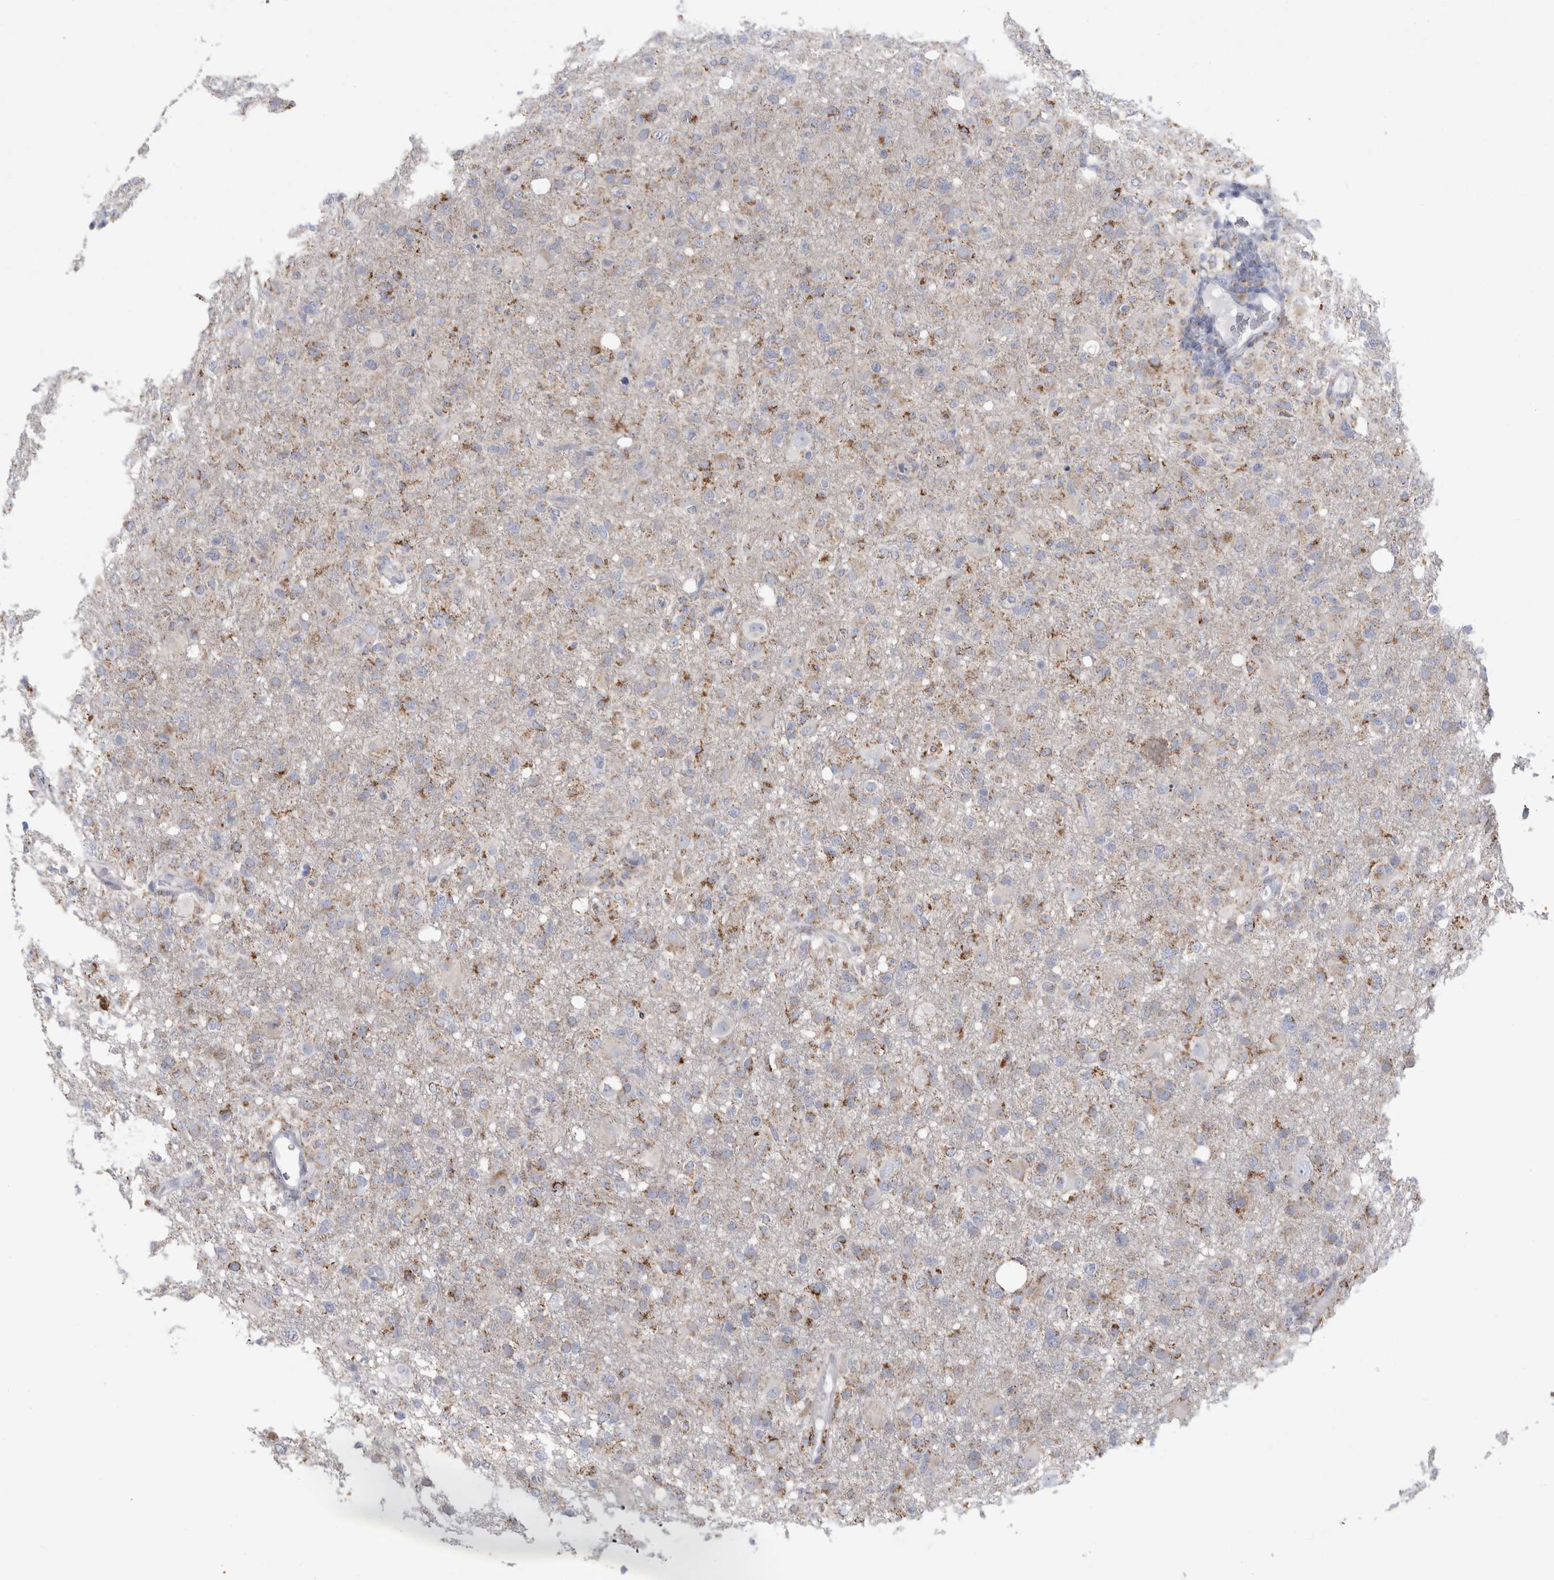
{"staining": {"intensity": "moderate", "quantity": "25%-75%", "location": "cytoplasmic/membranous"}, "tissue": "glioma", "cell_type": "Tumor cells", "image_type": "cancer", "snomed": [{"axis": "morphology", "description": "Glioma, malignant, High grade"}, {"axis": "topography", "description": "Brain"}], "caption": "Immunohistochemistry micrograph of neoplastic tissue: human malignant high-grade glioma stained using IHC exhibits medium levels of moderate protein expression localized specifically in the cytoplasmic/membranous of tumor cells, appearing as a cytoplasmic/membranous brown color.", "gene": "GATM", "patient": {"sex": "female", "age": 57}}